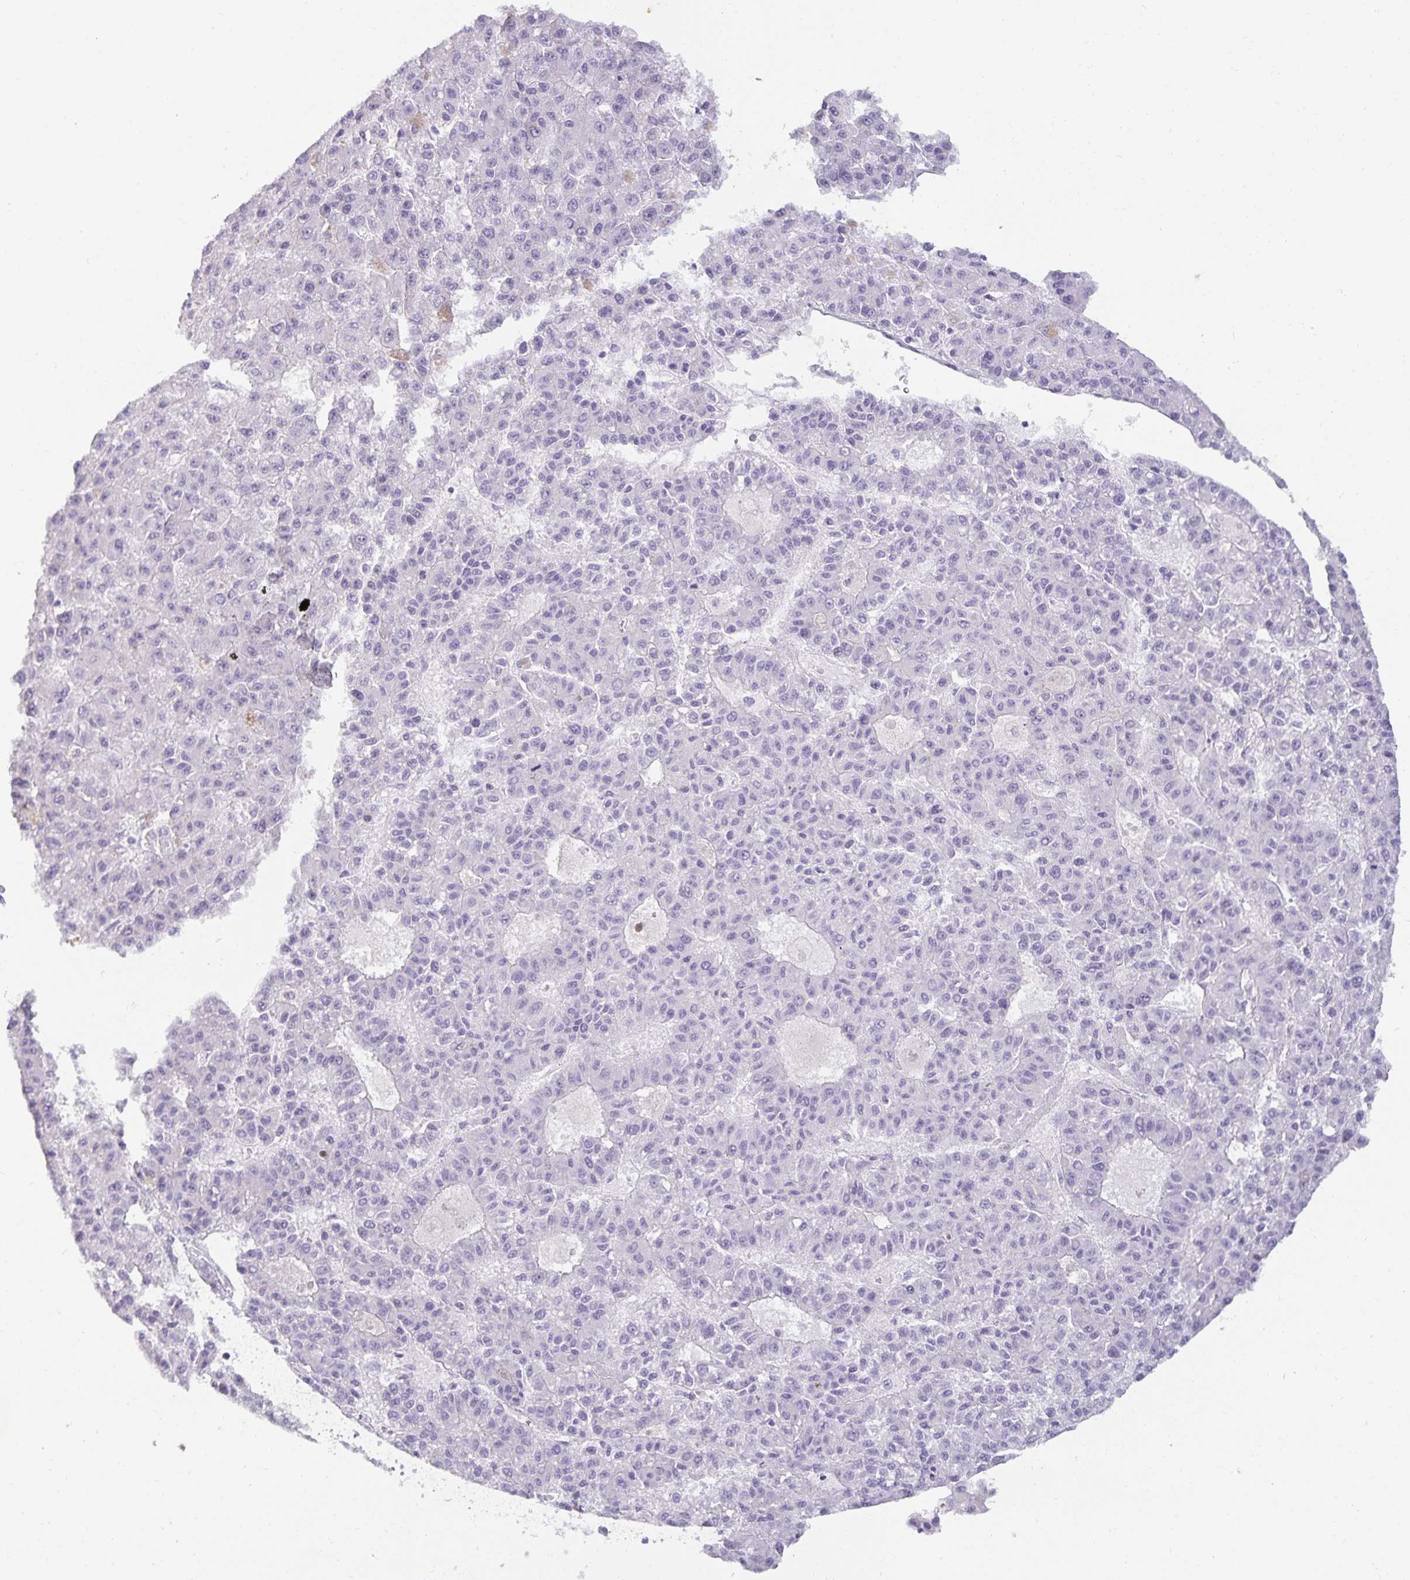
{"staining": {"intensity": "negative", "quantity": "none", "location": "none"}, "tissue": "liver cancer", "cell_type": "Tumor cells", "image_type": "cancer", "snomed": [{"axis": "morphology", "description": "Carcinoma, Hepatocellular, NOS"}, {"axis": "topography", "description": "Liver"}], "caption": "High magnification brightfield microscopy of liver cancer stained with DAB (3,3'-diaminobenzidine) (brown) and counterstained with hematoxylin (blue): tumor cells show no significant staining.", "gene": "SPAG4", "patient": {"sex": "male", "age": 70}}